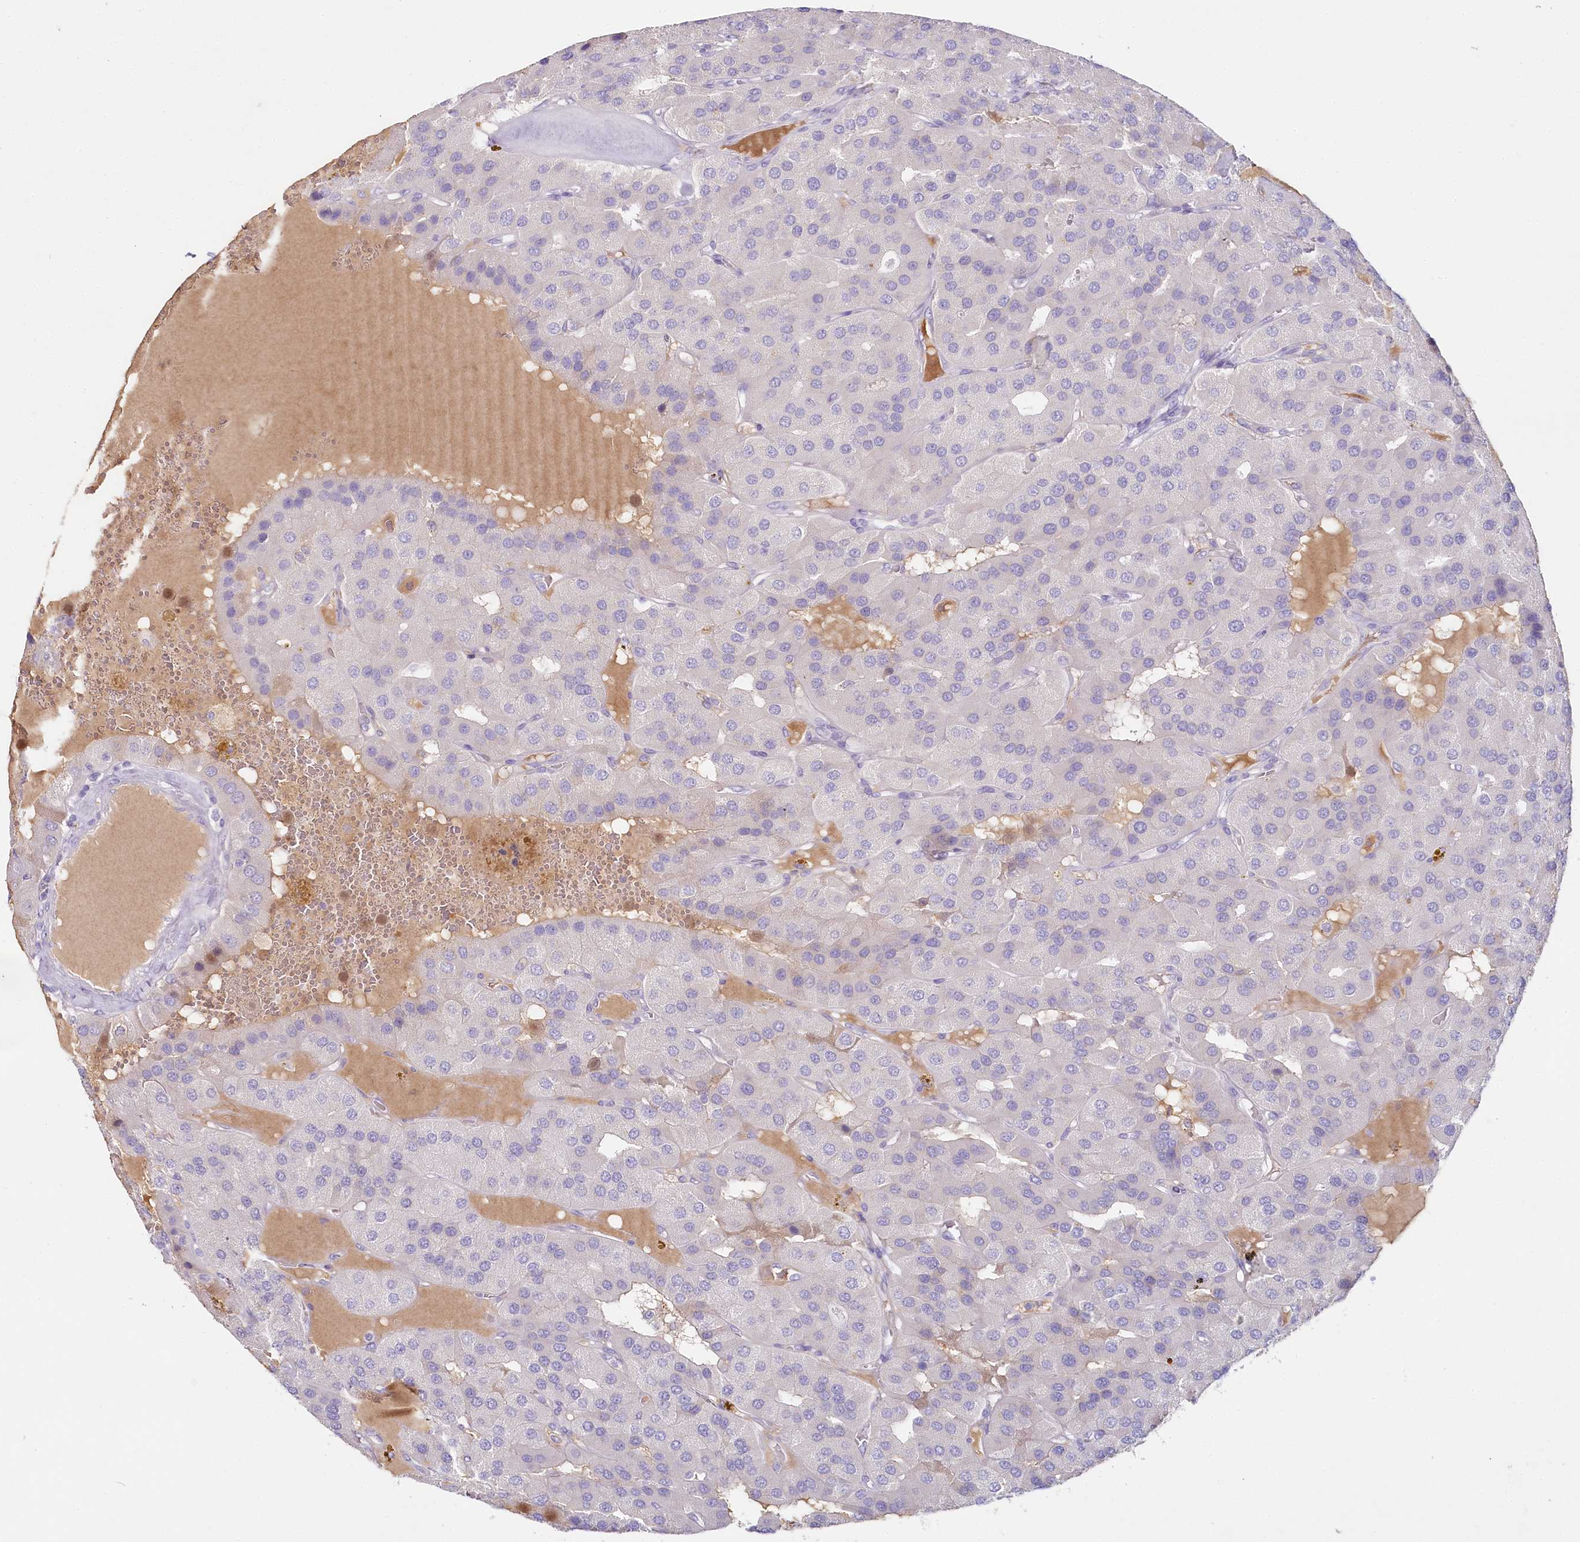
{"staining": {"intensity": "negative", "quantity": "none", "location": "none"}, "tissue": "parathyroid gland", "cell_type": "Glandular cells", "image_type": "normal", "snomed": [{"axis": "morphology", "description": "Normal tissue, NOS"}, {"axis": "morphology", "description": "Adenoma, NOS"}, {"axis": "topography", "description": "Parathyroid gland"}], "caption": "This is an immunohistochemistry histopathology image of benign parathyroid gland. There is no staining in glandular cells.", "gene": "HPD", "patient": {"sex": "female", "age": 86}}